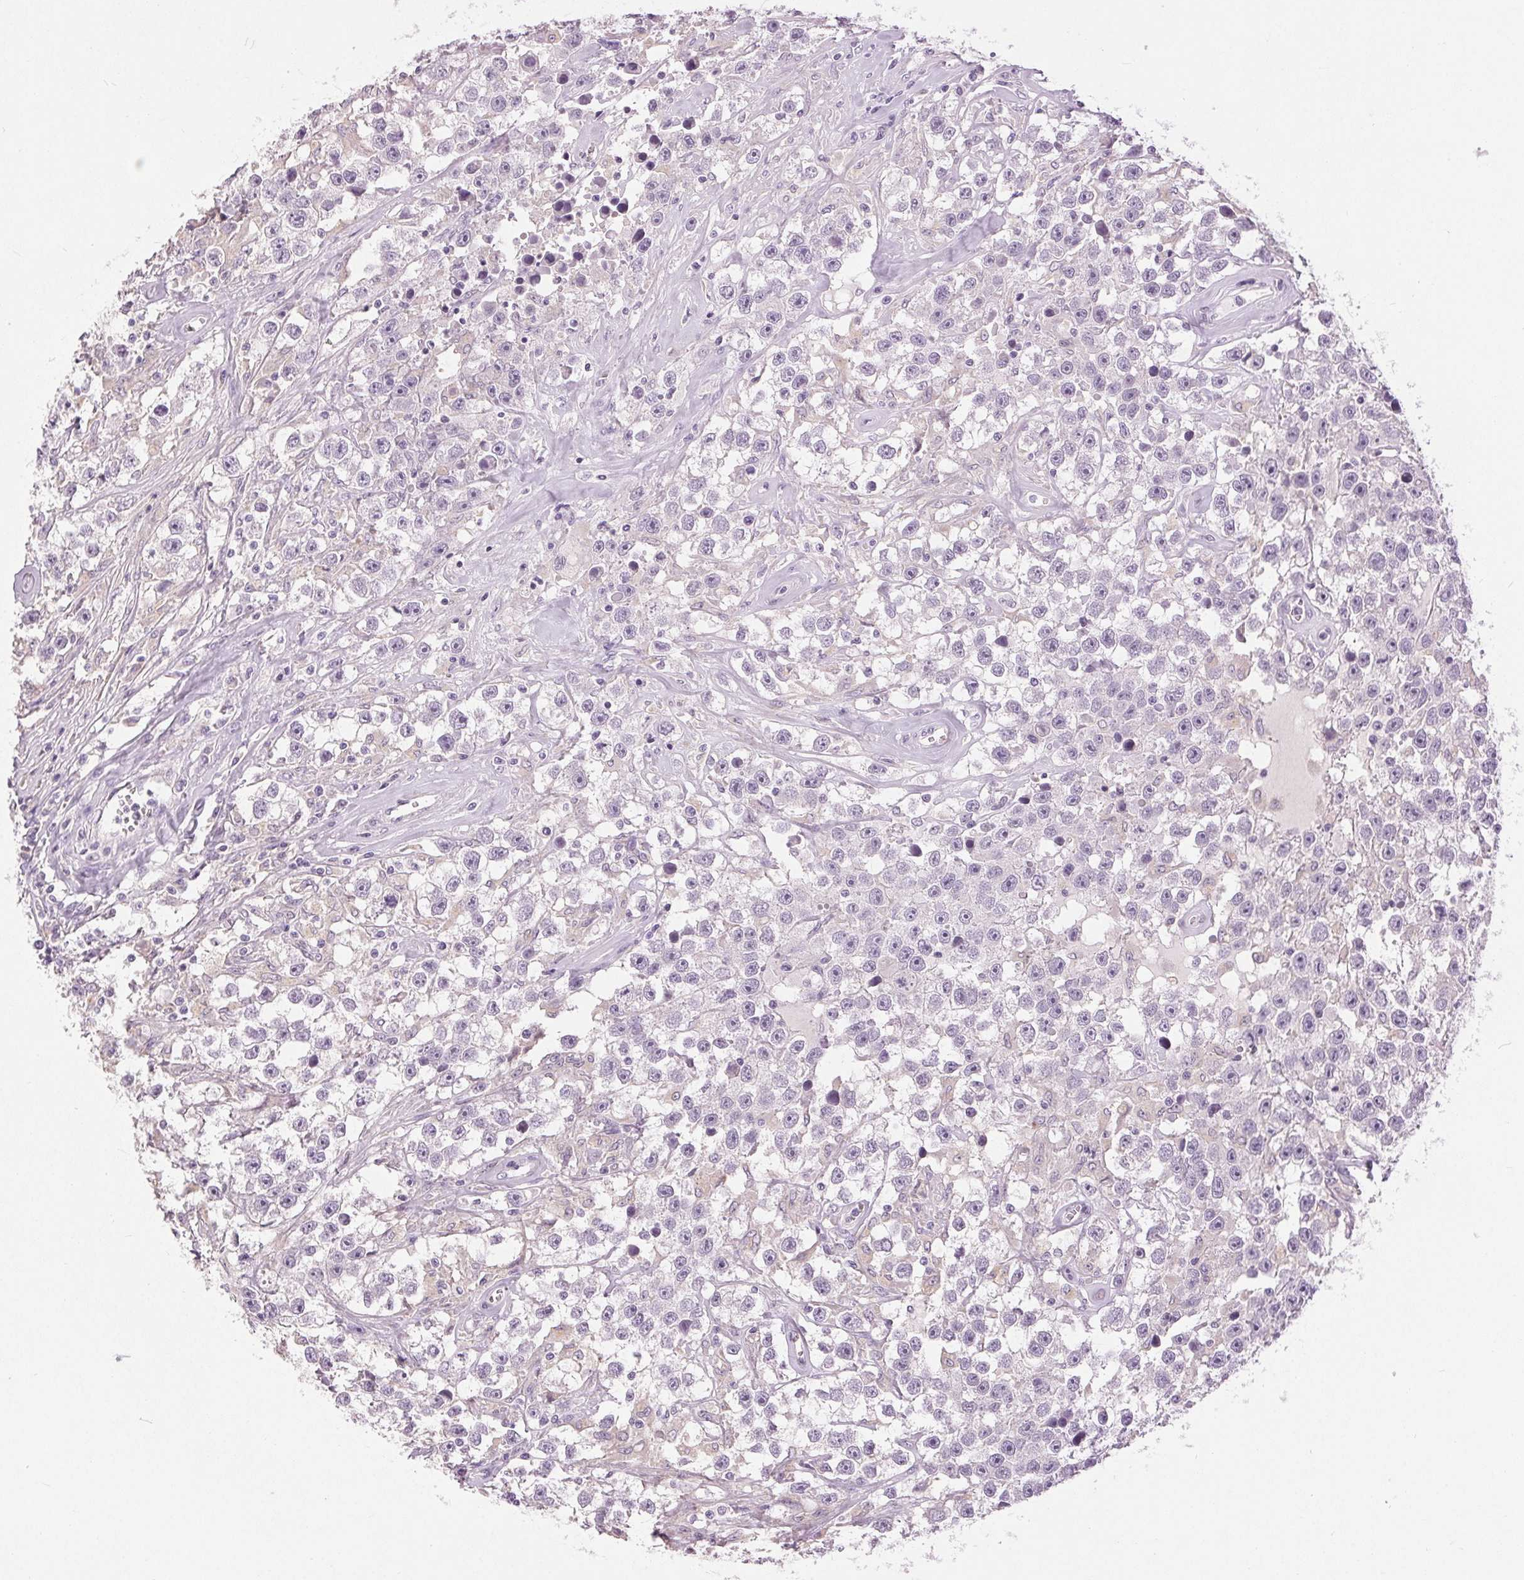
{"staining": {"intensity": "negative", "quantity": "none", "location": "none"}, "tissue": "testis cancer", "cell_type": "Tumor cells", "image_type": "cancer", "snomed": [{"axis": "morphology", "description": "Seminoma, NOS"}, {"axis": "topography", "description": "Testis"}], "caption": "Immunohistochemistry (IHC) of testis cancer (seminoma) reveals no expression in tumor cells.", "gene": "DSG3", "patient": {"sex": "male", "age": 43}}